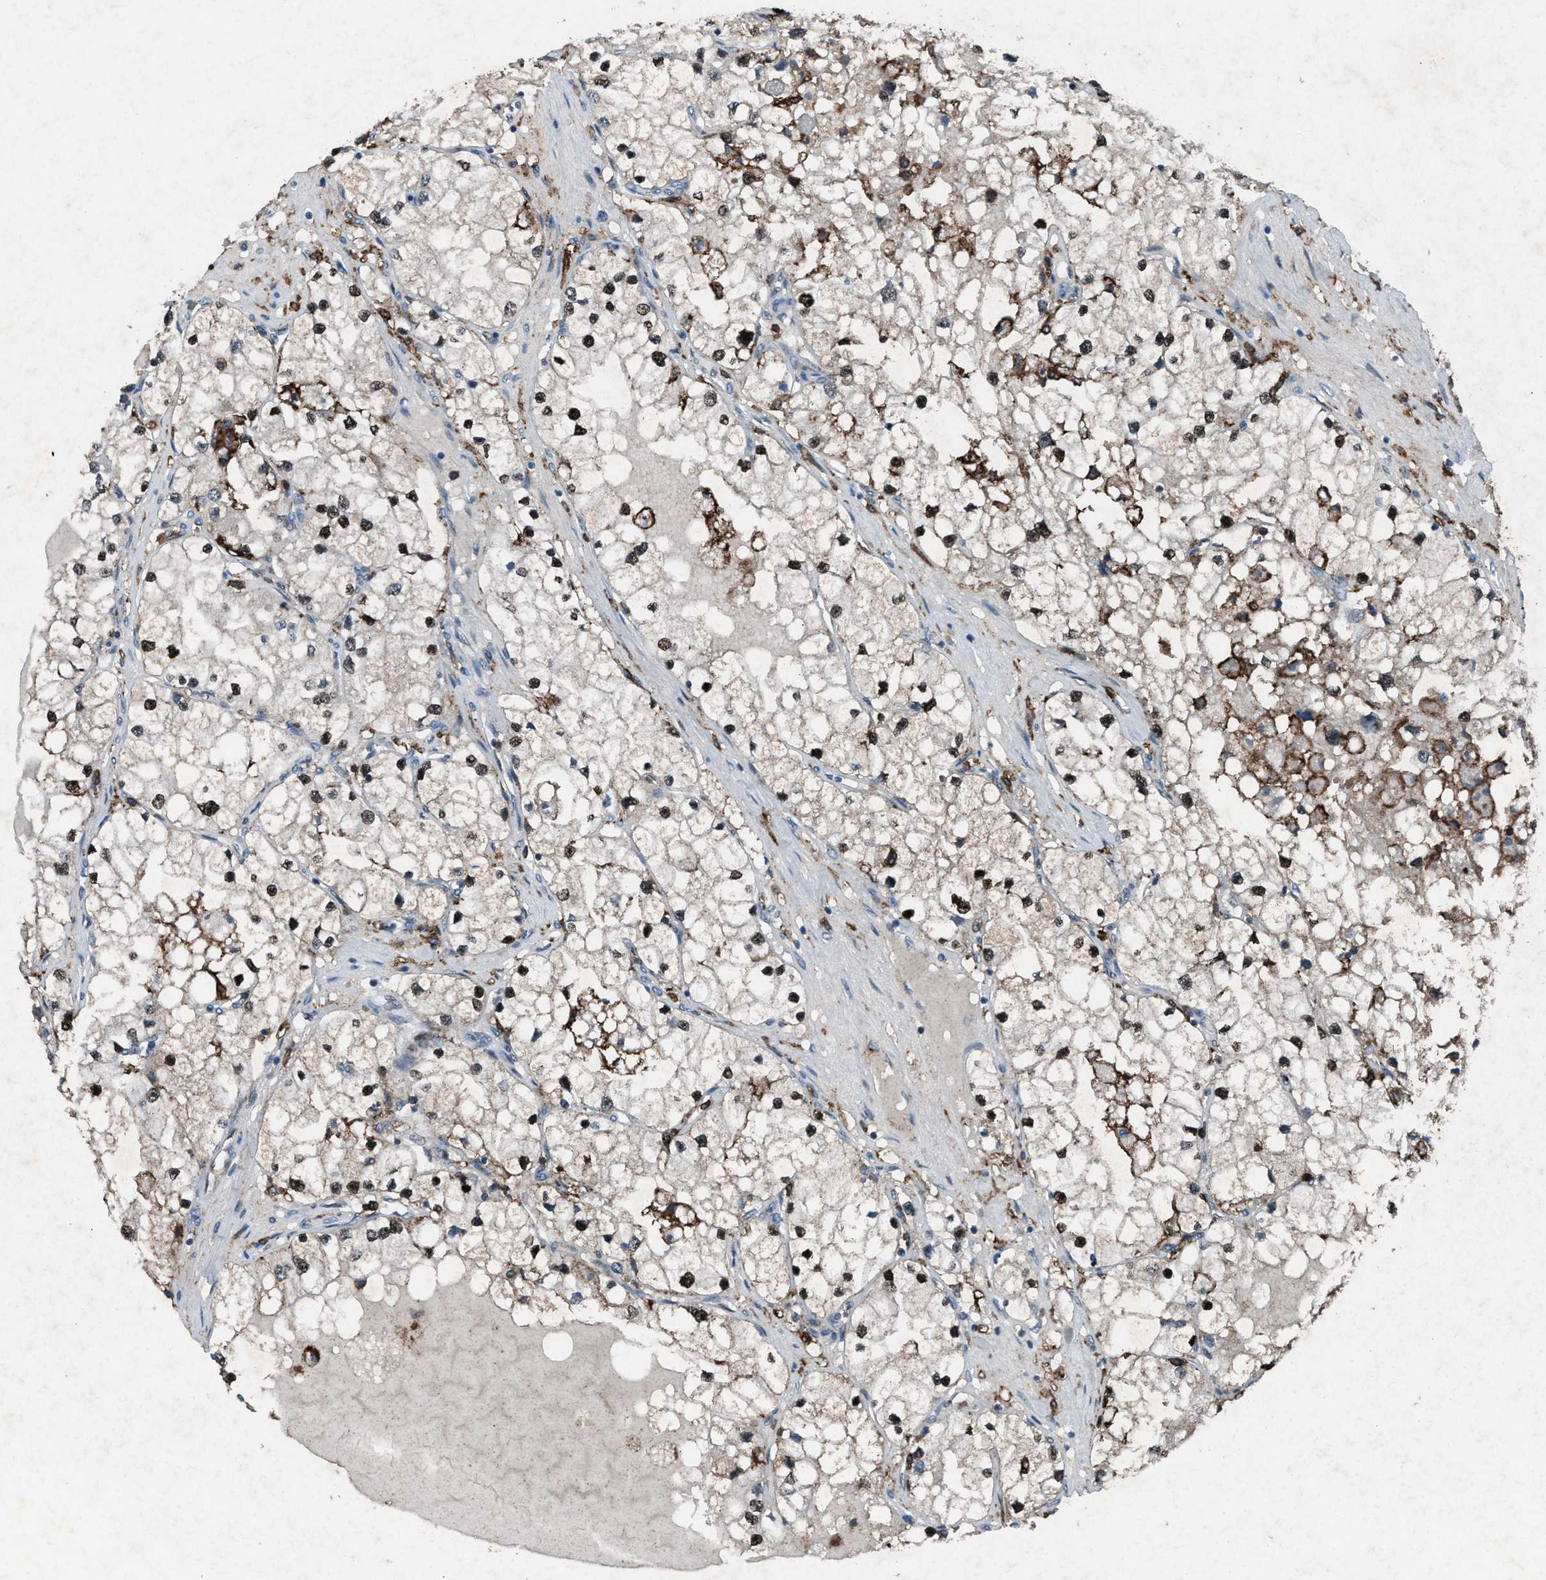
{"staining": {"intensity": "moderate", "quantity": ">75%", "location": "cytoplasmic/membranous,nuclear"}, "tissue": "renal cancer", "cell_type": "Tumor cells", "image_type": "cancer", "snomed": [{"axis": "morphology", "description": "Adenocarcinoma, NOS"}, {"axis": "topography", "description": "Kidney"}], "caption": "Adenocarcinoma (renal) stained with DAB (3,3'-diaminobenzidine) IHC exhibits medium levels of moderate cytoplasmic/membranous and nuclear expression in approximately >75% of tumor cells. The protein is stained brown, and the nuclei are stained in blue (DAB IHC with brightfield microscopy, high magnification).", "gene": "FCER1G", "patient": {"sex": "male", "age": 68}}